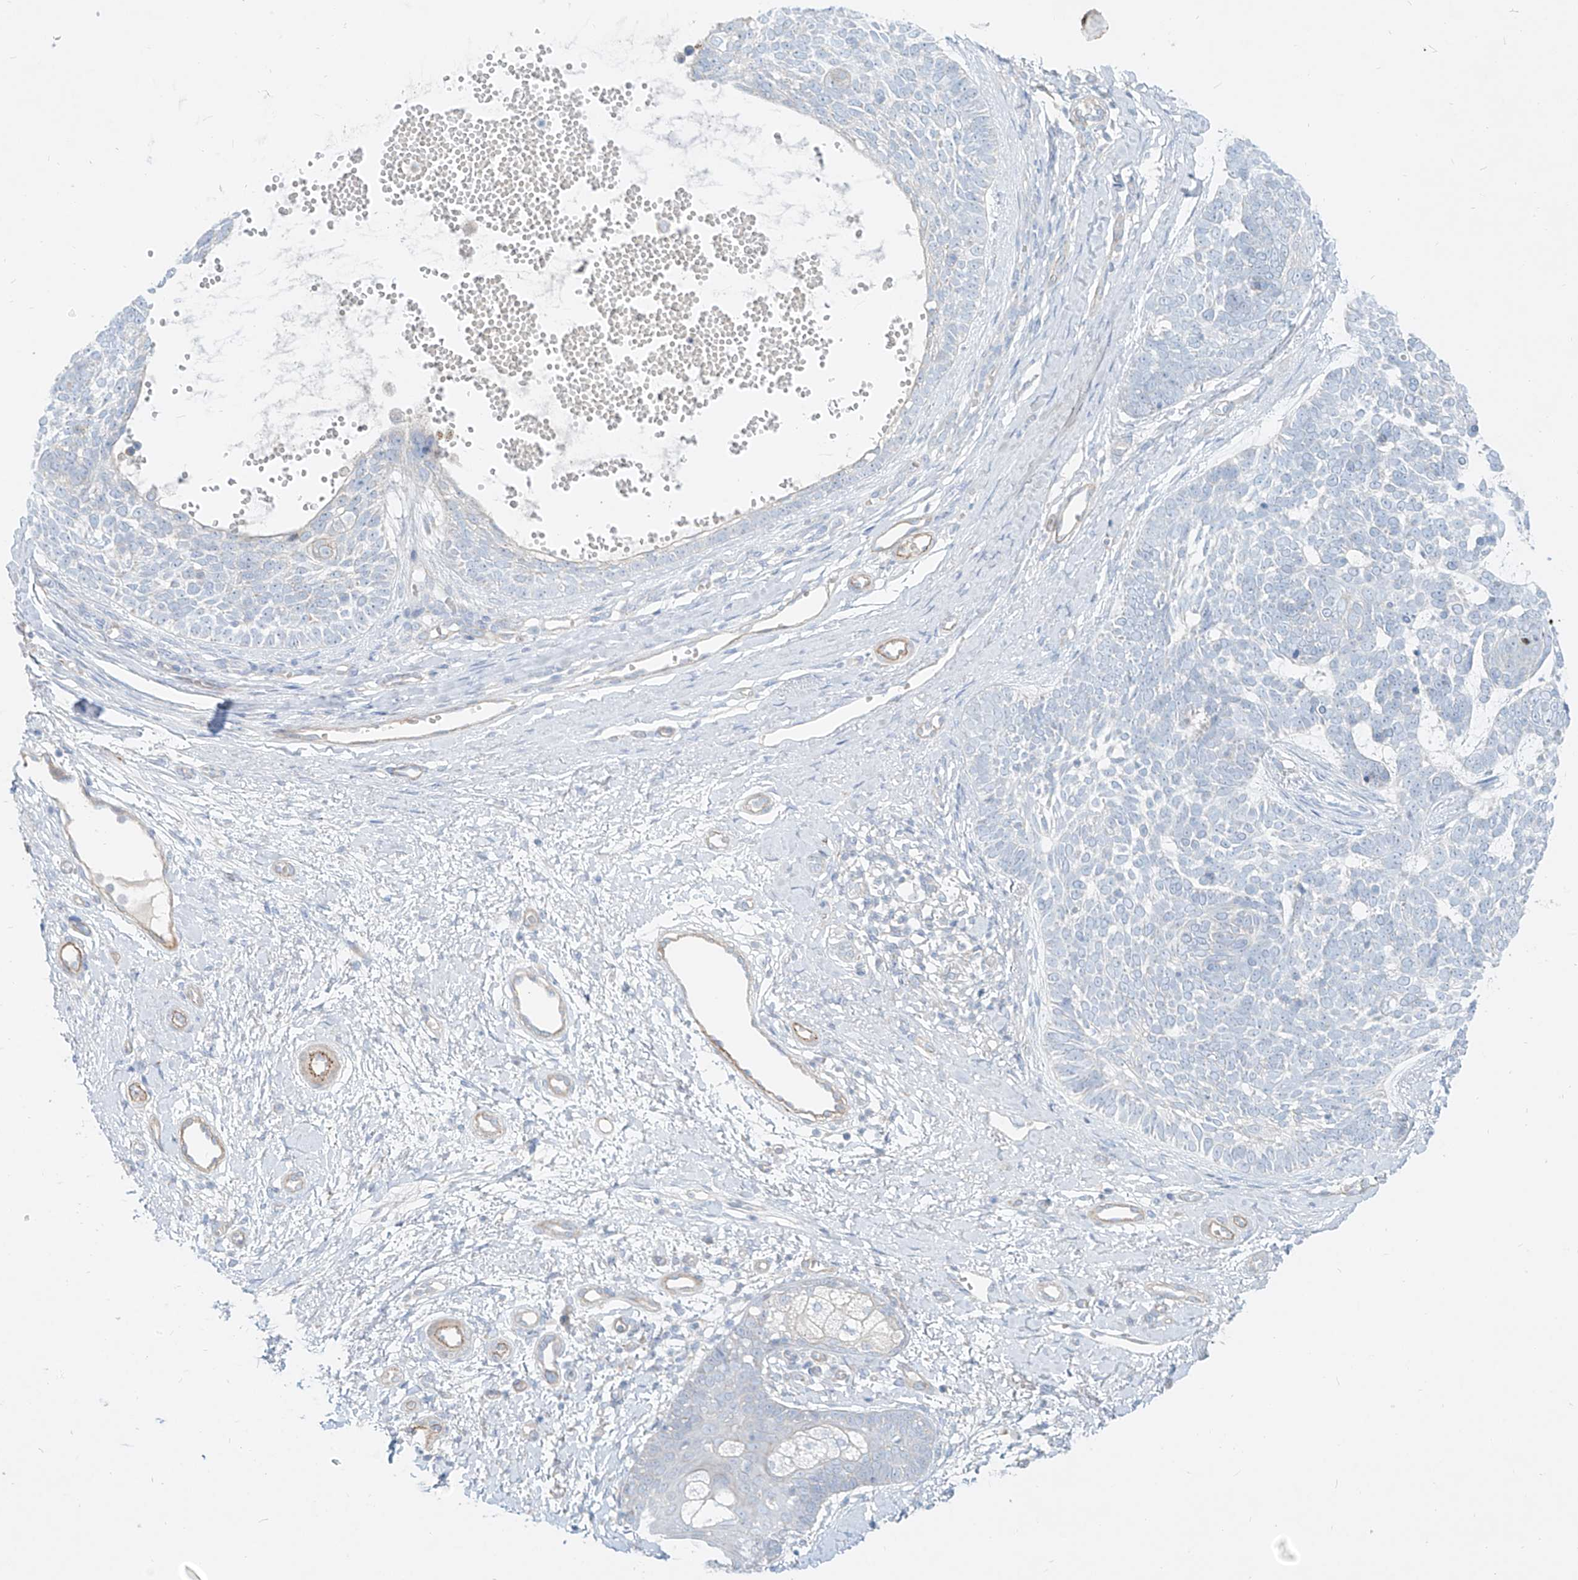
{"staining": {"intensity": "negative", "quantity": "none", "location": "none"}, "tissue": "skin cancer", "cell_type": "Tumor cells", "image_type": "cancer", "snomed": [{"axis": "morphology", "description": "Basal cell carcinoma"}, {"axis": "topography", "description": "Skin"}], "caption": "Image shows no significant protein staining in tumor cells of skin cancer (basal cell carcinoma). (DAB immunohistochemistry with hematoxylin counter stain).", "gene": "AJM1", "patient": {"sex": "female", "age": 81}}